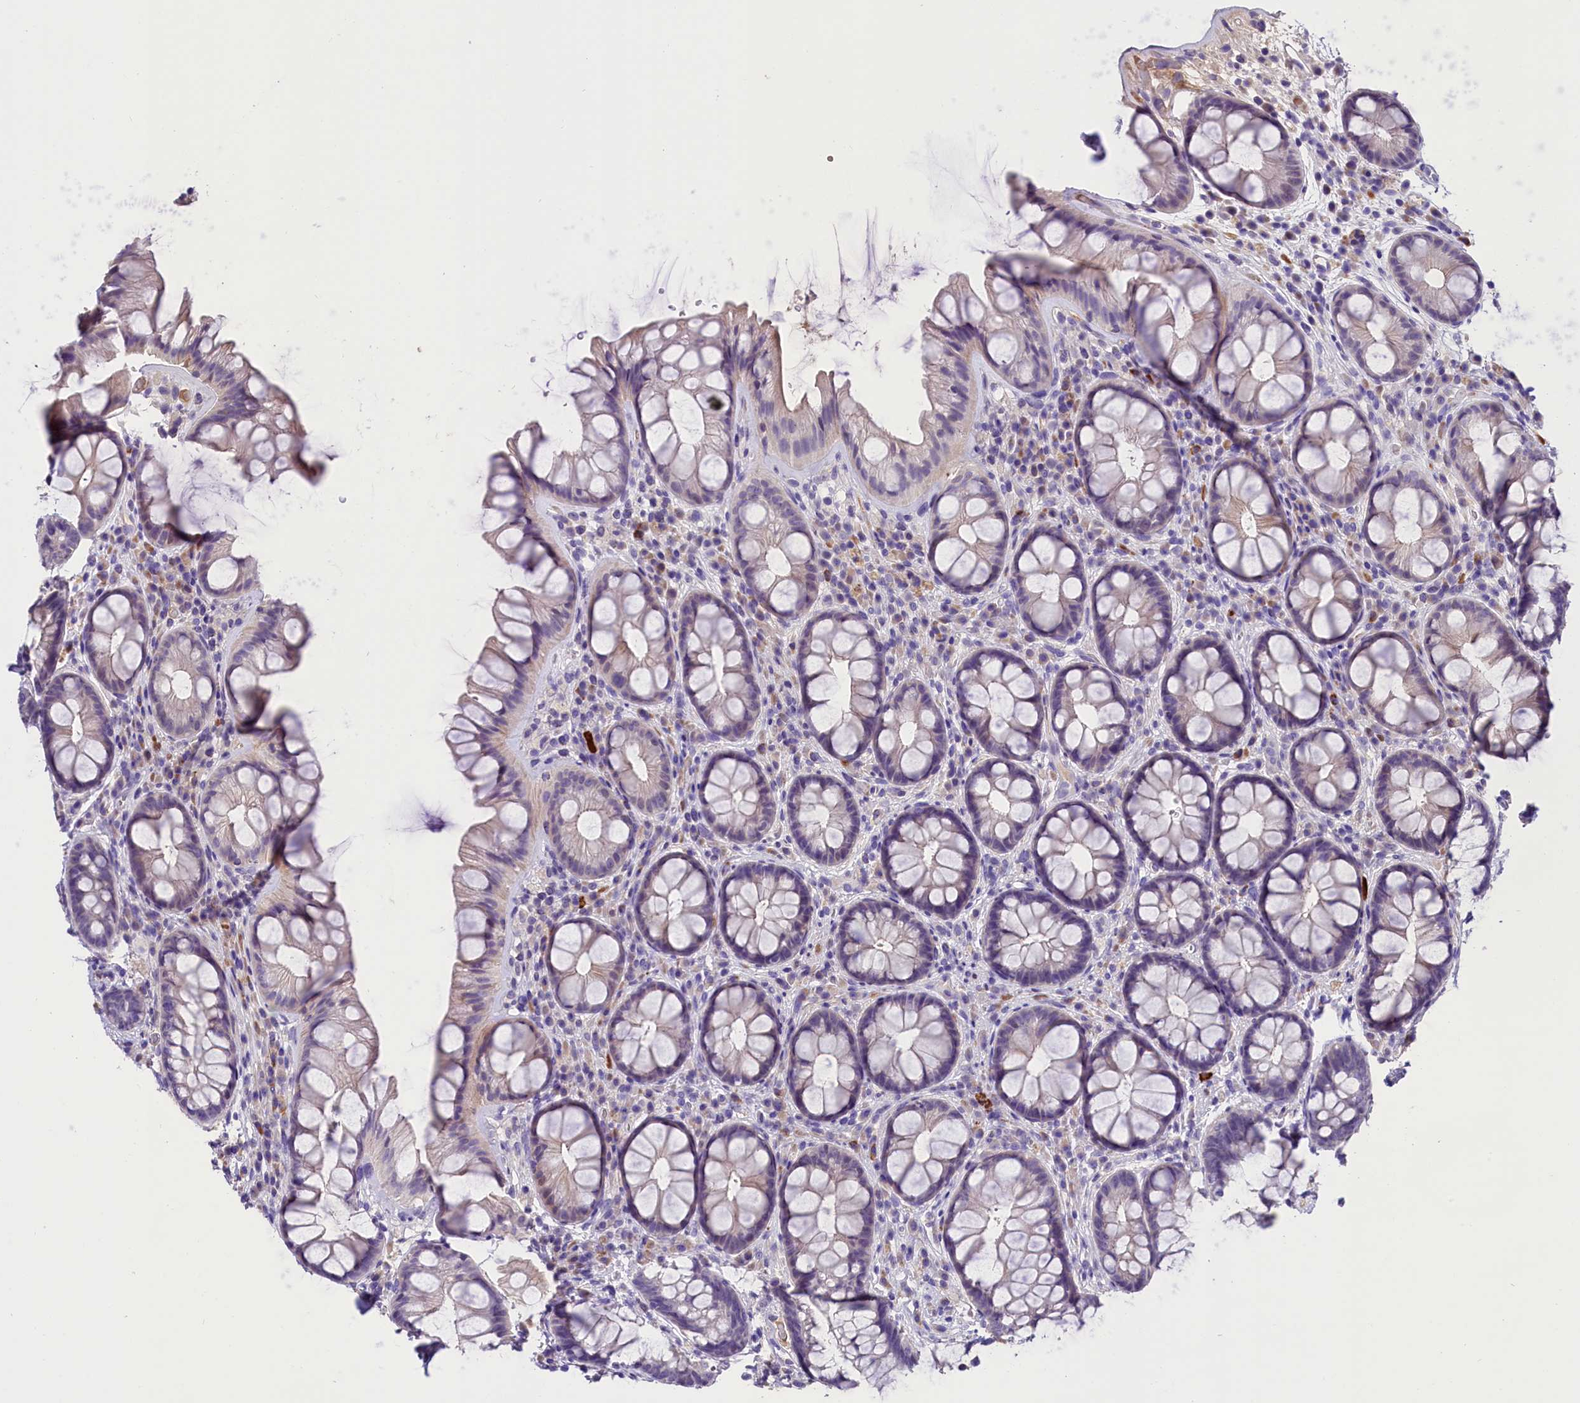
{"staining": {"intensity": "weak", "quantity": "<25%", "location": "cytoplasmic/membranous"}, "tissue": "rectum", "cell_type": "Glandular cells", "image_type": "normal", "snomed": [{"axis": "morphology", "description": "Normal tissue, NOS"}, {"axis": "topography", "description": "Rectum"}], "caption": "Rectum was stained to show a protein in brown. There is no significant expression in glandular cells. The staining was performed using DAB (3,3'-diaminobenzidine) to visualize the protein expression in brown, while the nuclei were stained in blue with hematoxylin (Magnification: 20x).", "gene": "MEX3B", "patient": {"sex": "male", "age": 74}}